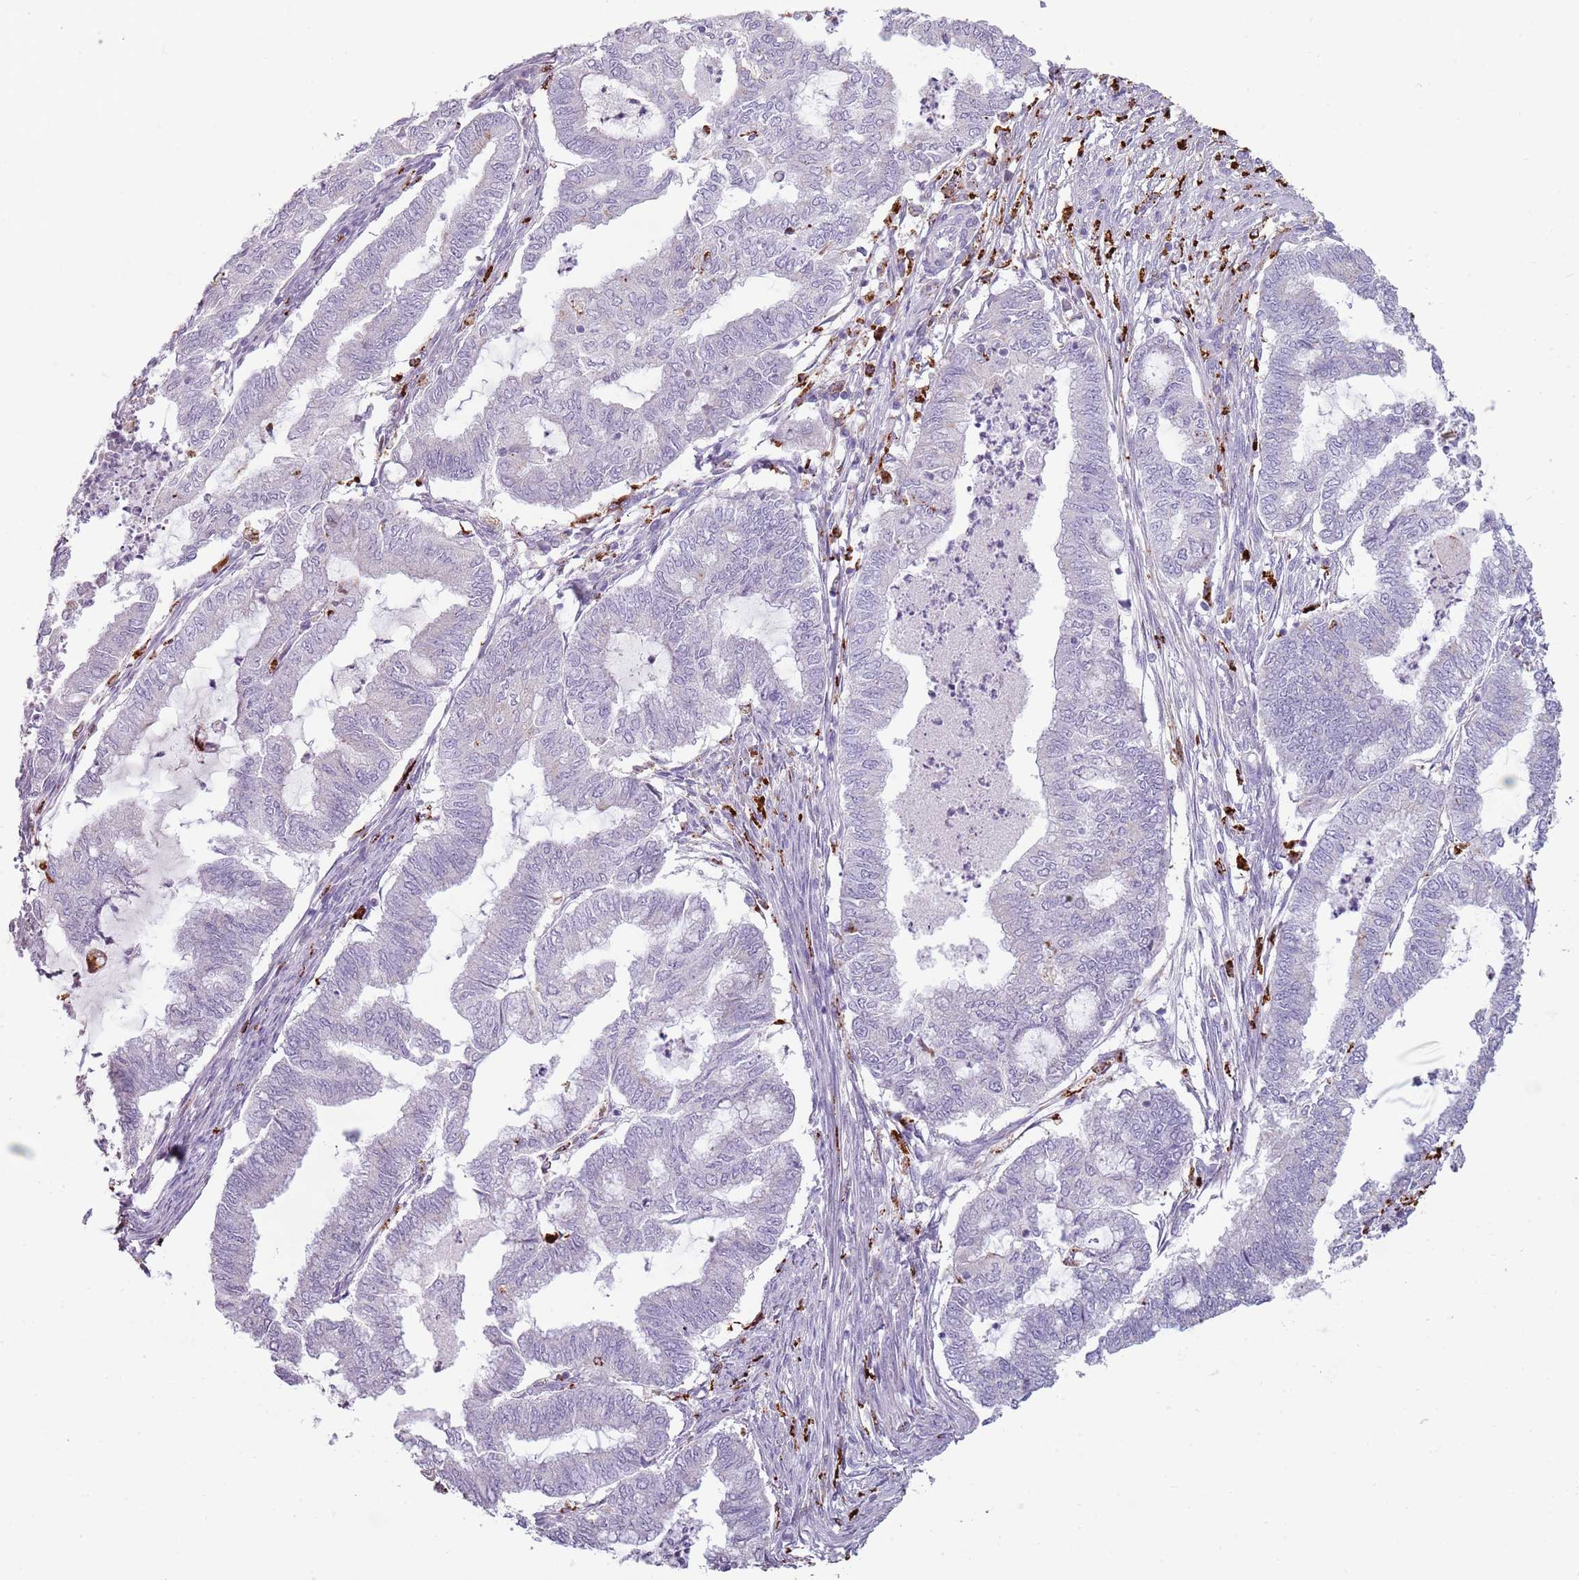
{"staining": {"intensity": "negative", "quantity": "none", "location": "none"}, "tissue": "endometrial cancer", "cell_type": "Tumor cells", "image_type": "cancer", "snomed": [{"axis": "morphology", "description": "Adenocarcinoma, NOS"}, {"axis": "topography", "description": "Endometrium"}], "caption": "IHC photomicrograph of human adenocarcinoma (endometrial) stained for a protein (brown), which shows no staining in tumor cells. (IHC, brightfield microscopy, high magnification).", "gene": "NWD2", "patient": {"sex": "female", "age": 79}}